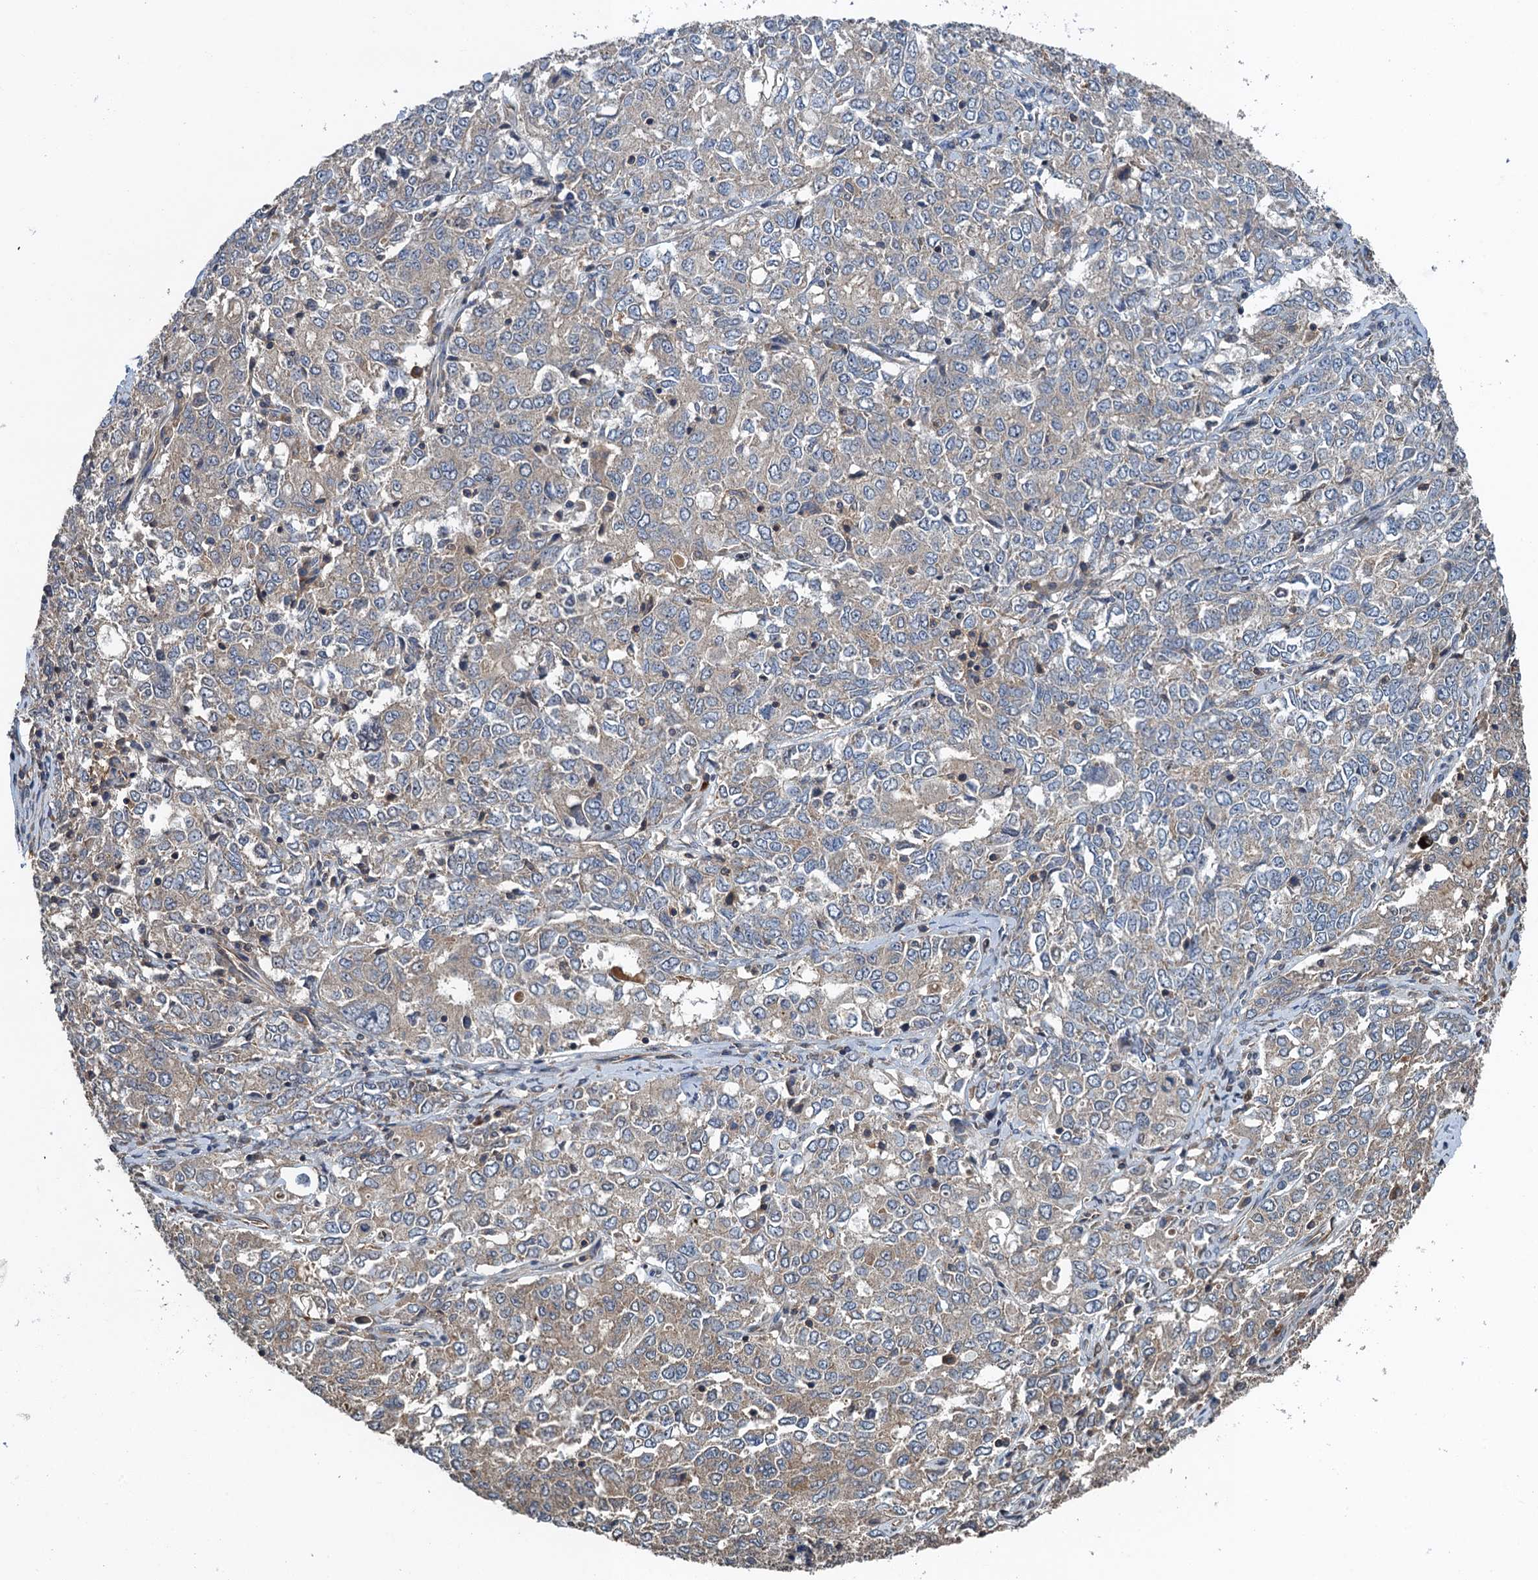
{"staining": {"intensity": "weak", "quantity": ">75%", "location": "cytoplasmic/membranous"}, "tissue": "ovarian cancer", "cell_type": "Tumor cells", "image_type": "cancer", "snomed": [{"axis": "morphology", "description": "Carcinoma, endometroid"}, {"axis": "topography", "description": "Ovary"}], "caption": "Ovarian cancer was stained to show a protein in brown. There is low levels of weak cytoplasmic/membranous expression in approximately >75% of tumor cells.", "gene": "BORCS5", "patient": {"sex": "female", "age": 62}}